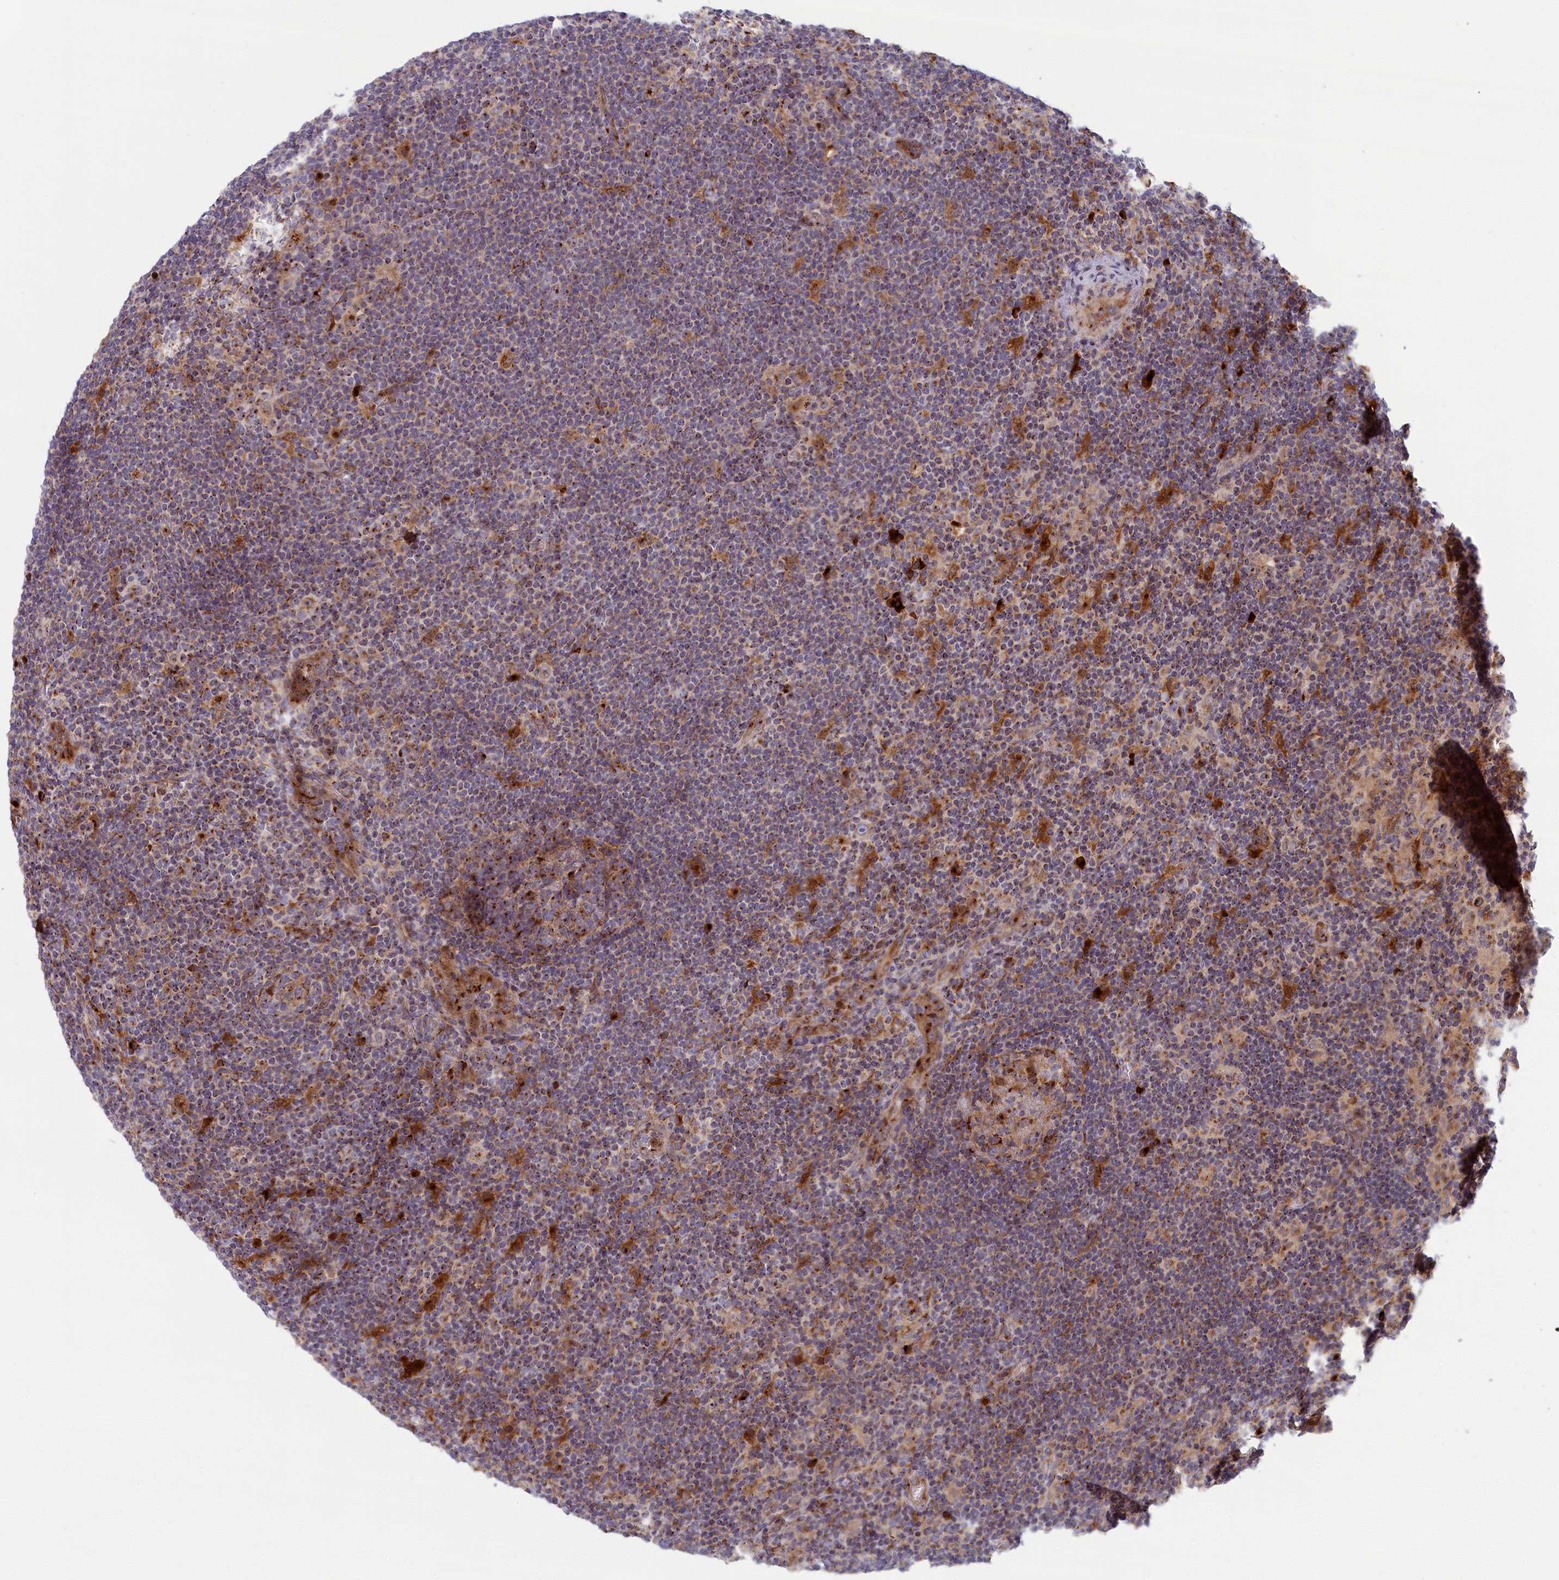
{"staining": {"intensity": "moderate", "quantity": "25%-75%", "location": "cytoplasmic/membranous"}, "tissue": "lymphoma", "cell_type": "Tumor cells", "image_type": "cancer", "snomed": [{"axis": "morphology", "description": "Hodgkin's disease, NOS"}, {"axis": "topography", "description": "Lymph node"}], "caption": "Protein expression by IHC shows moderate cytoplasmic/membranous staining in approximately 25%-75% of tumor cells in Hodgkin's disease. Immunohistochemistry stains the protein of interest in brown and the nuclei are stained blue.", "gene": "BLVRB", "patient": {"sex": "female", "age": 57}}